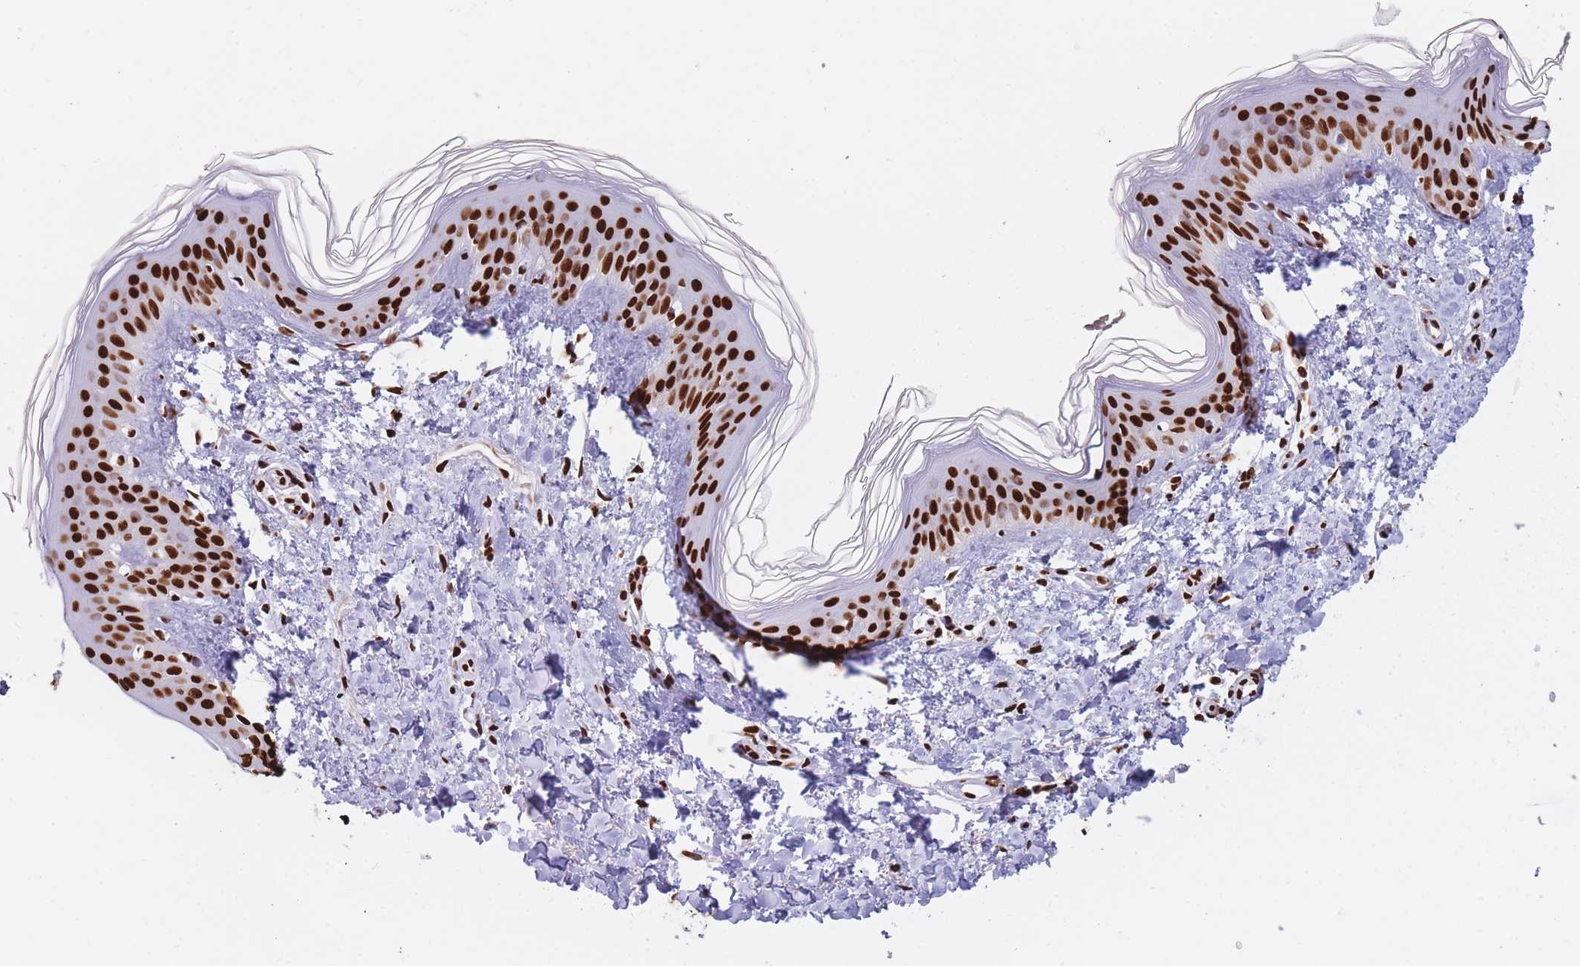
{"staining": {"intensity": "strong", "quantity": ">75%", "location": "nuclear"}, "tissue": "skin", "cell_type": "Fibroblasts", "image_type": "normal", "snomed": [{"axis": "morphology", "description": "Normal tissue, NOS"}, {"axis": "topography", "description": "Skin"}], "caption": "This image demonstrates IHC staining of unremarkable human skin, with high strong nuclear positivity in about >75% of fibroblasts.", "gene": "HNRNPUL1", "patient": {"sex": "female", "age": 41}}